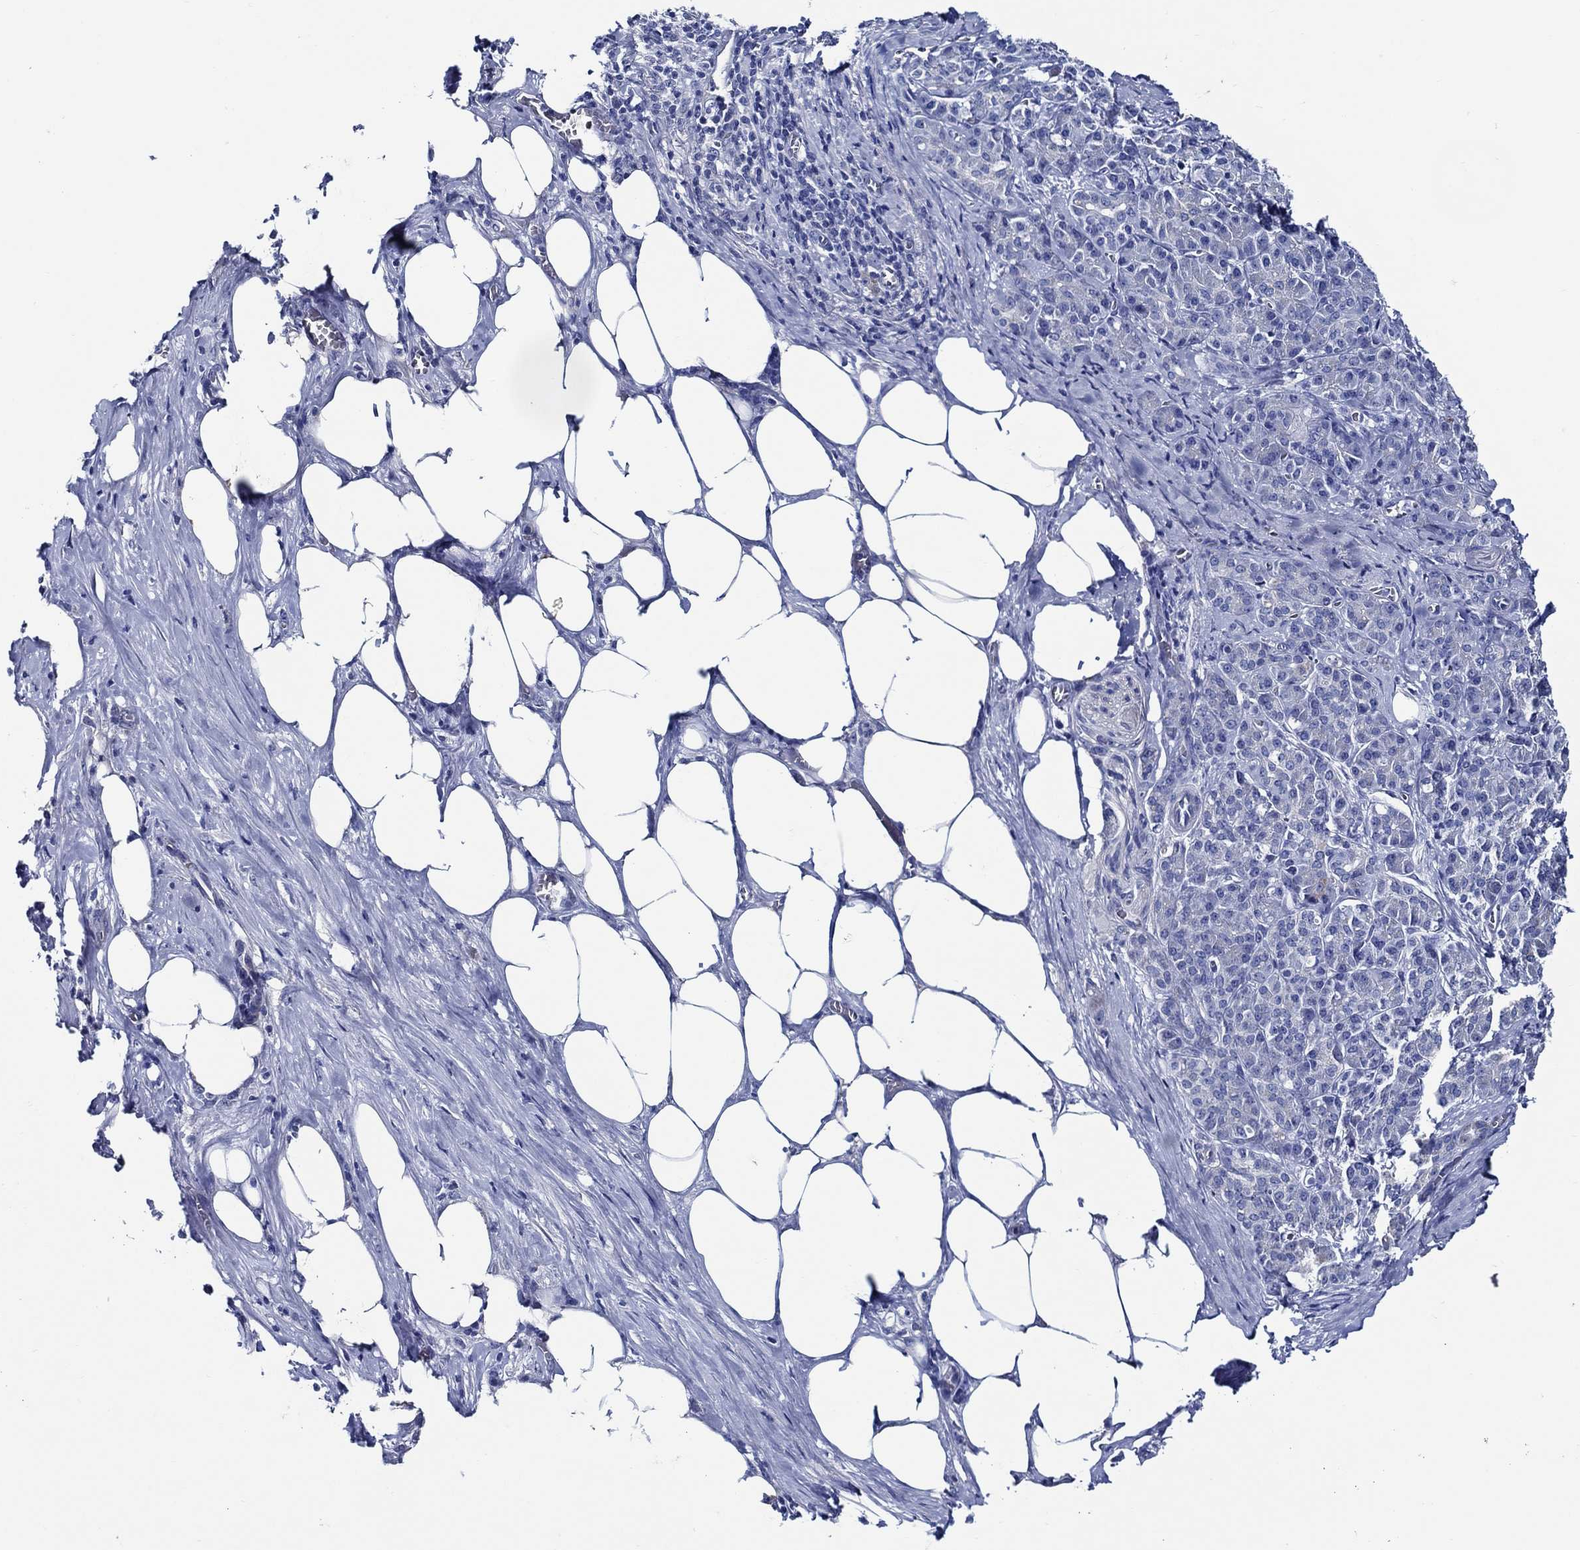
{"staining": {"intensity": "negative", "quantity": "none", "location": "none"}, "tissue": "pancreatic cancer", "cell_type": "Tumor cells", "image_type": "cancer", "snomed": [{"axis": "morphology", "description": "Adenocarcinoma, NOS"}, {"axis": "topography", "description": "Pancreas"}], "caption": "A histopathology image of human adenocarcinoma (pancreatic) is negative for staining in tumor cells.", "gene": "SKOR1", "patient": {"sex": "male", "age": 57}}